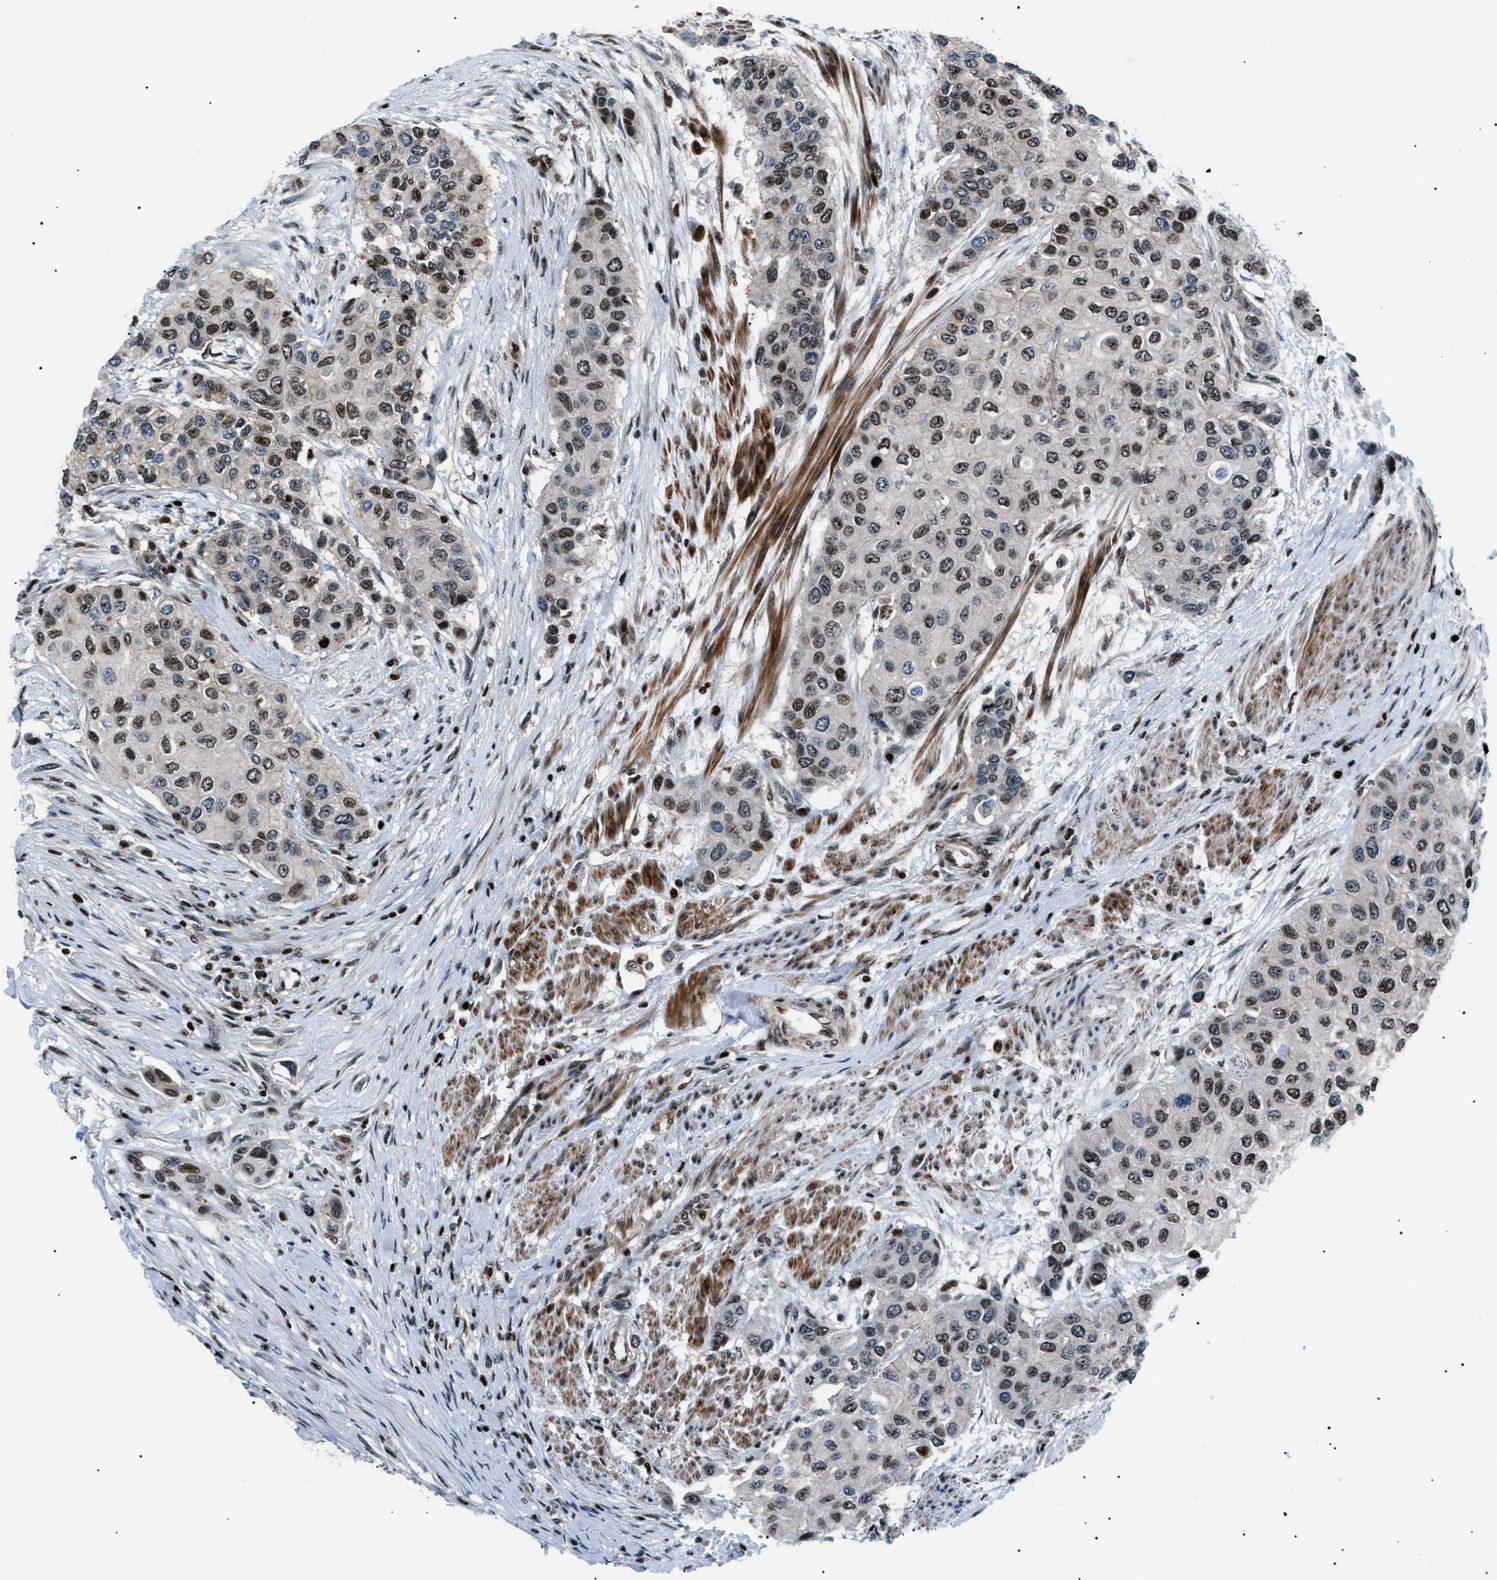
{"staining": {"intensity": "moderate", "quantity": ">75%", "location": "nuclear"}, "tissue": "urothelial cancer", "cell_type": "Tumor cells", "image_type": "cancer", "snomed": [{"axis": "morphology", "description": "Urothelial carcinoma, High grade"}, {"axis": "topography", "description": "Urinary bladder"}], "caption": "Immunohistochemical staining of human high-grade urothelial carcinoma exhibits medium levels of moderate nuclear positivity in about >75% of tumor cells.", "gene": "PRKX", "patient": {"sex": "female", "age": 56}}